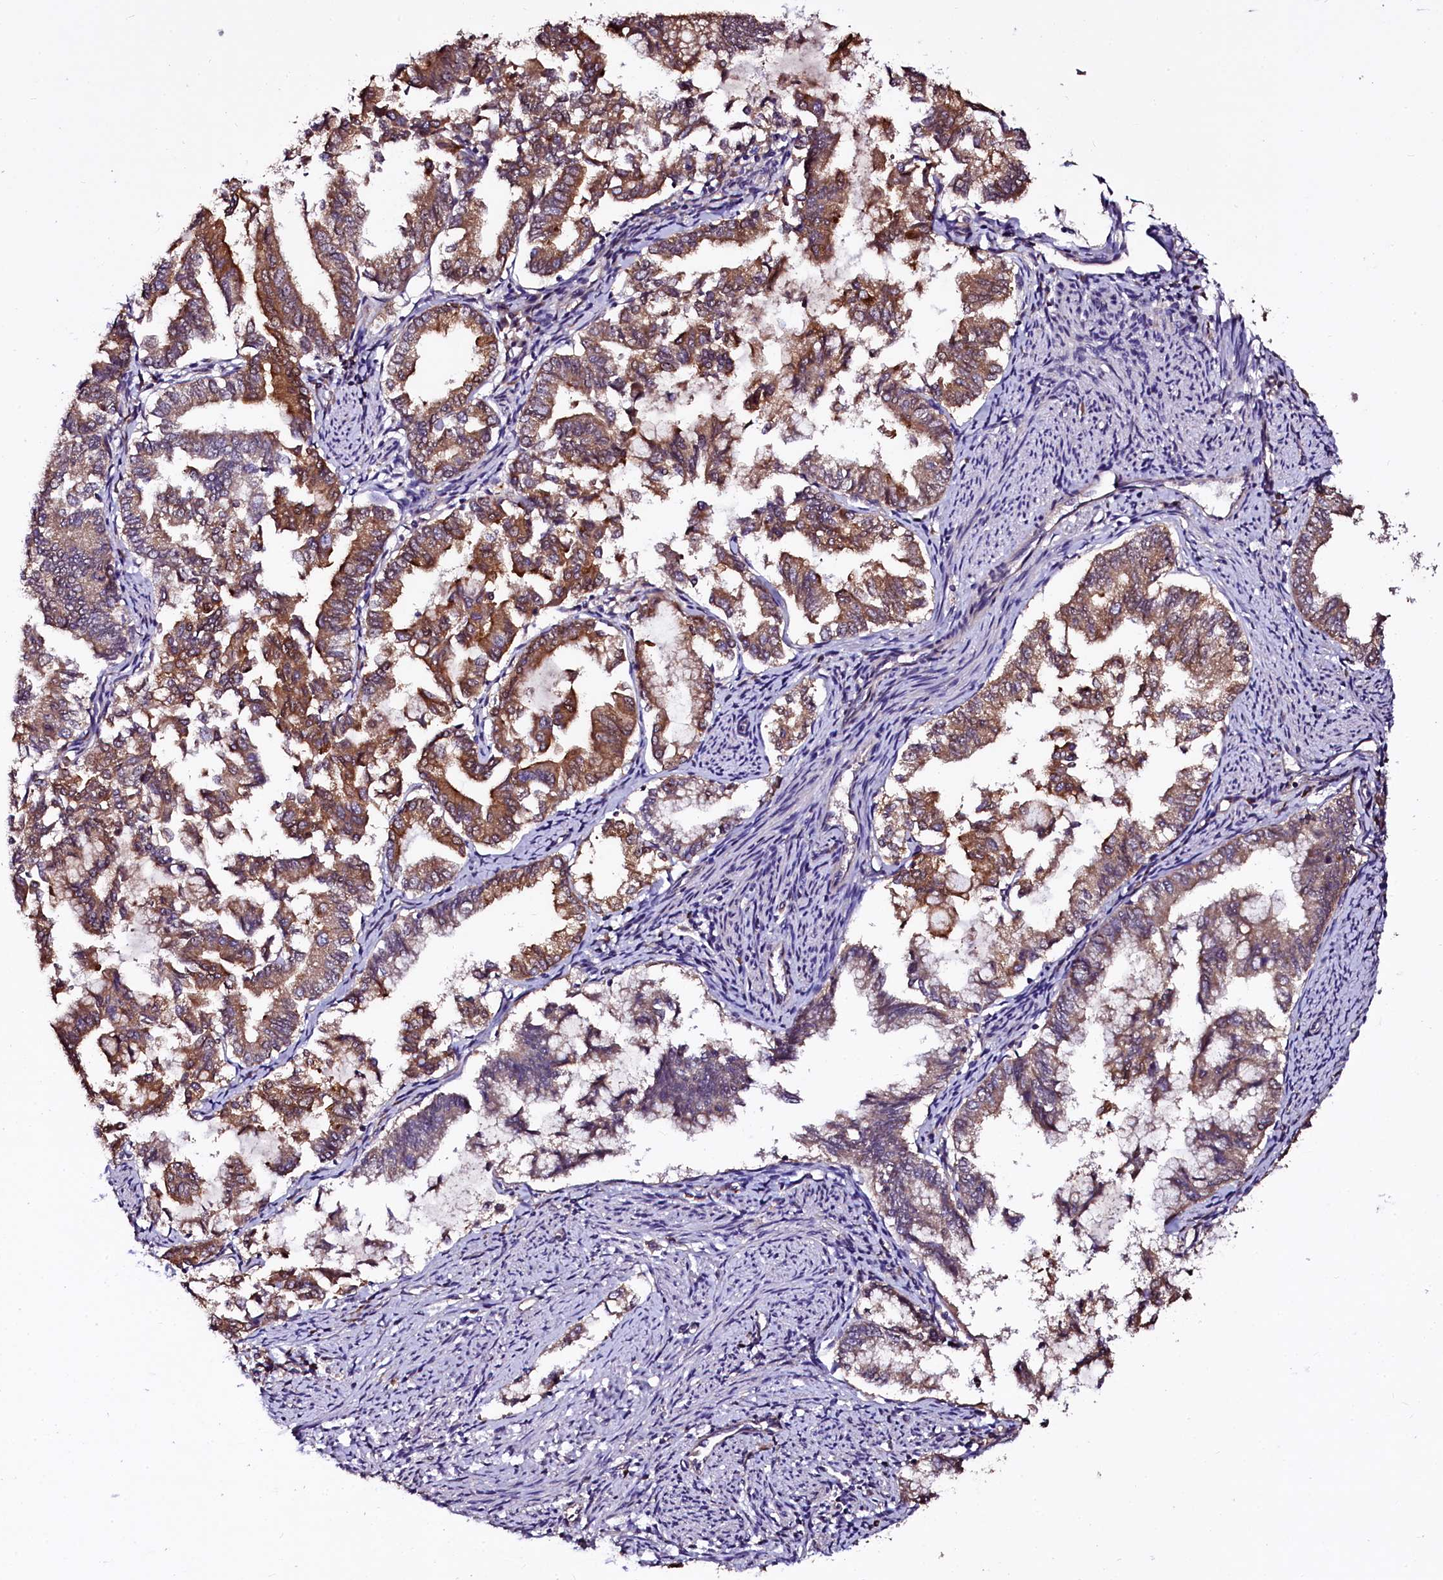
{"staining": {"intensity": "moderate", "quantity": ">75%", "location": "cytoplasmic/membranous"}, "tissue": "endometrial cancer", "cell_type": "Tumor cells", "image_type": "cancer", "snomed": [{"axis": "morphology", "description": "Adenocarcinoma, NOS"}, {"axis": "topography", "description": "Endometrium"}], "caption": "About >75% of tumor cells in human endometrial cancer display moderate cytoplasmic/membranous protein expression as visualized by brown immunohistochemical staining.", "gene": "APPL2", "patient": {"sex": "female", "age": 79}}